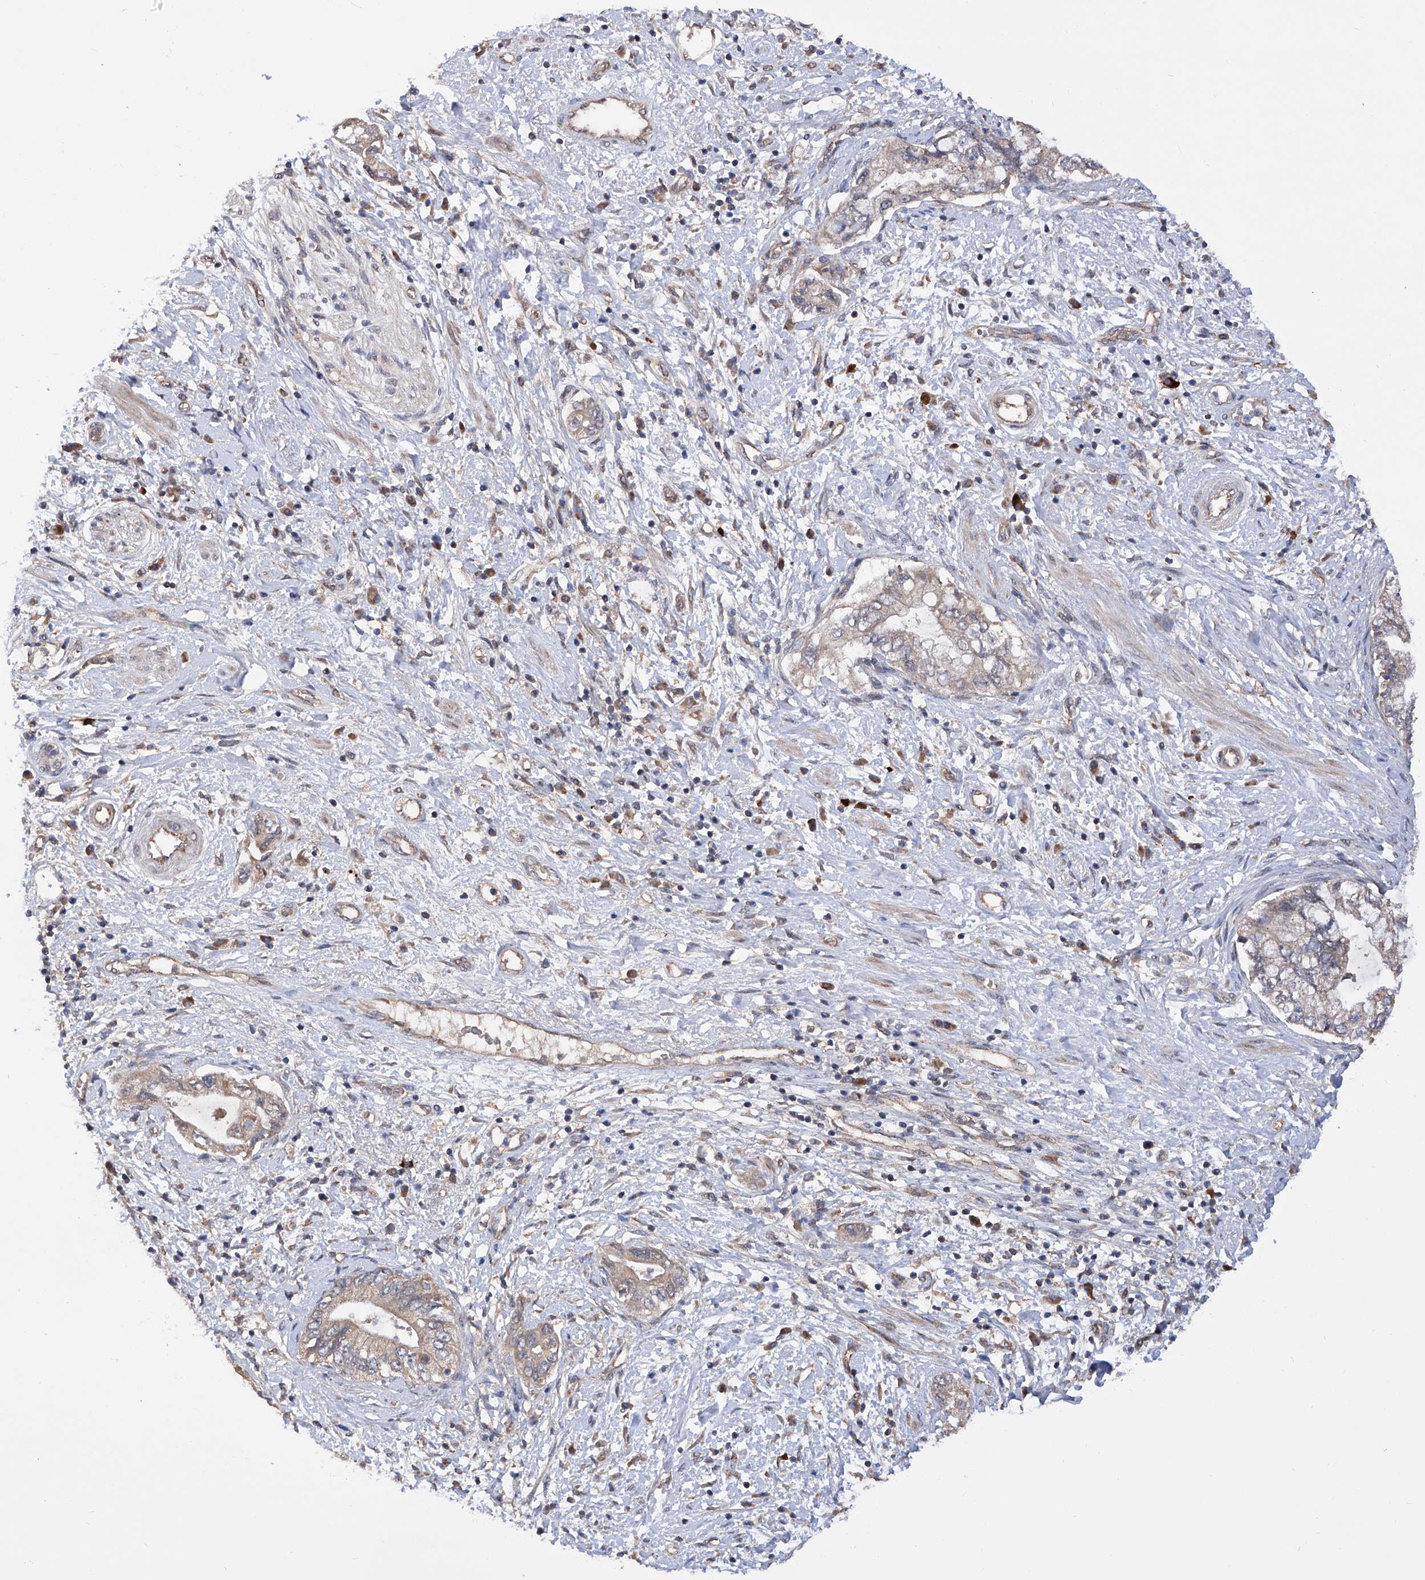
{"staining": {"intensity": "negative", "quantity": "none", "location": "none"}, "tissue": "pancreatic cancer", "cell_type": "Tumor cells", "image_type": "cancer", "snomed": [{"axis": "morphology", "description": "Adenocarcinoma, NOS"}, {"axis": "topography", "description": "Pancreas"}], "caption": "This is a image of IHC staining of pancreatic cancer, which shows no positivity in tumor cells. (Brightfield microscopy of DAB (3,3'-diaminobenzidine) immunohistochemistry at high magnification).", "gene": "USP45", "patient": {"sex": "female", "age": 73}}